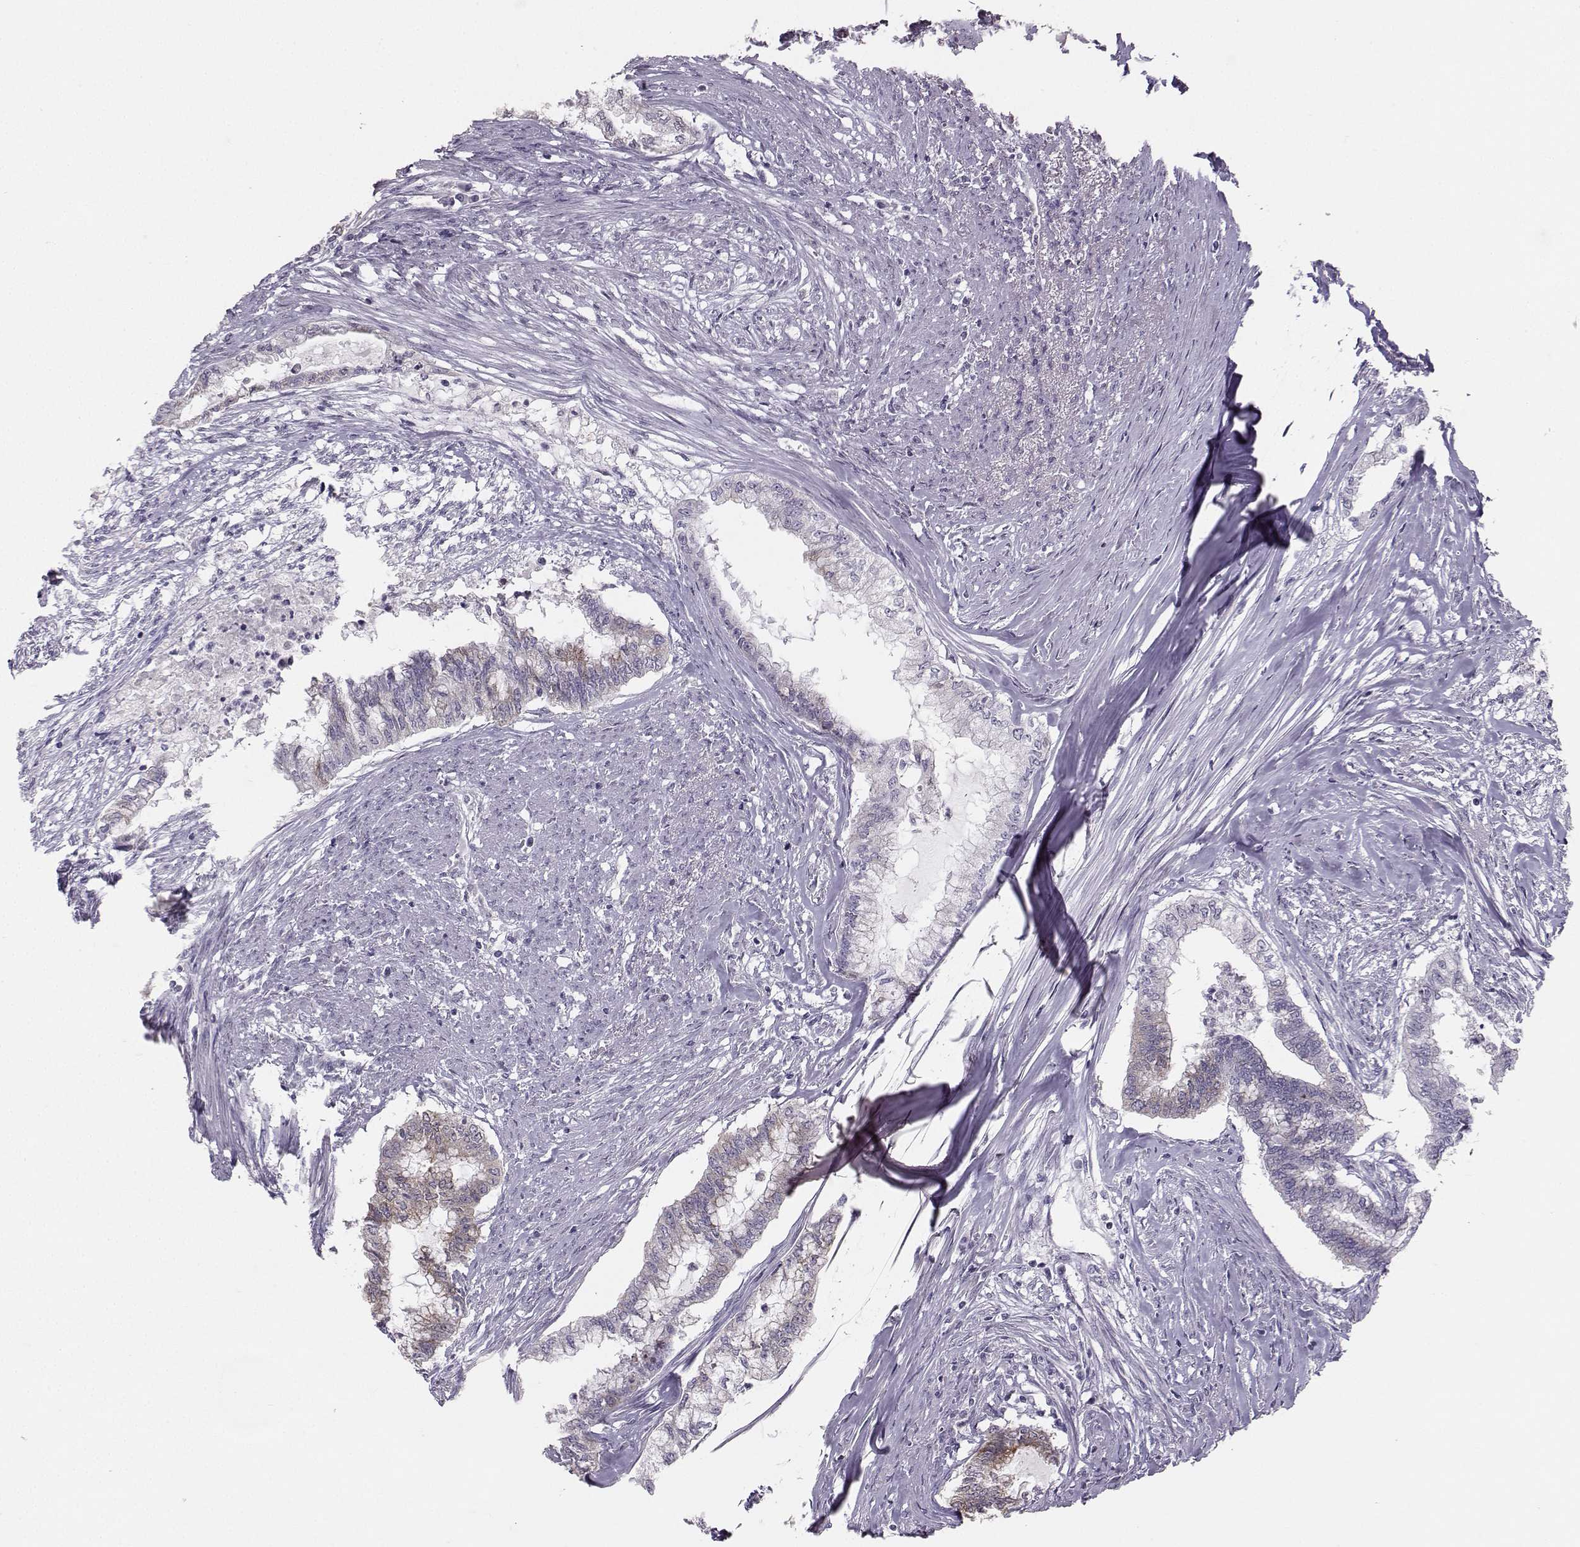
{"staining": {"intensity": "weak", "quantity": "<25%", "location": "cytoplasmic/membranous"}, "tissue": "endometrial cancer", "cell_type": "Tumor cells", "image_type": "cancer", "snomed": [{"axis": "morphology", "description": "Adenocarcinoma, NOS"}, {"axis": "topography", "description": "Endometrium"}], "caption": "Tumor cells are negative for protein expression in human endometrial cancer. (DAB (3,3'-diaminobenzidine) immunohistochemistry, high magnification).", "gene": "PKP2", "patient": {"sex": "female", "age": 79}}